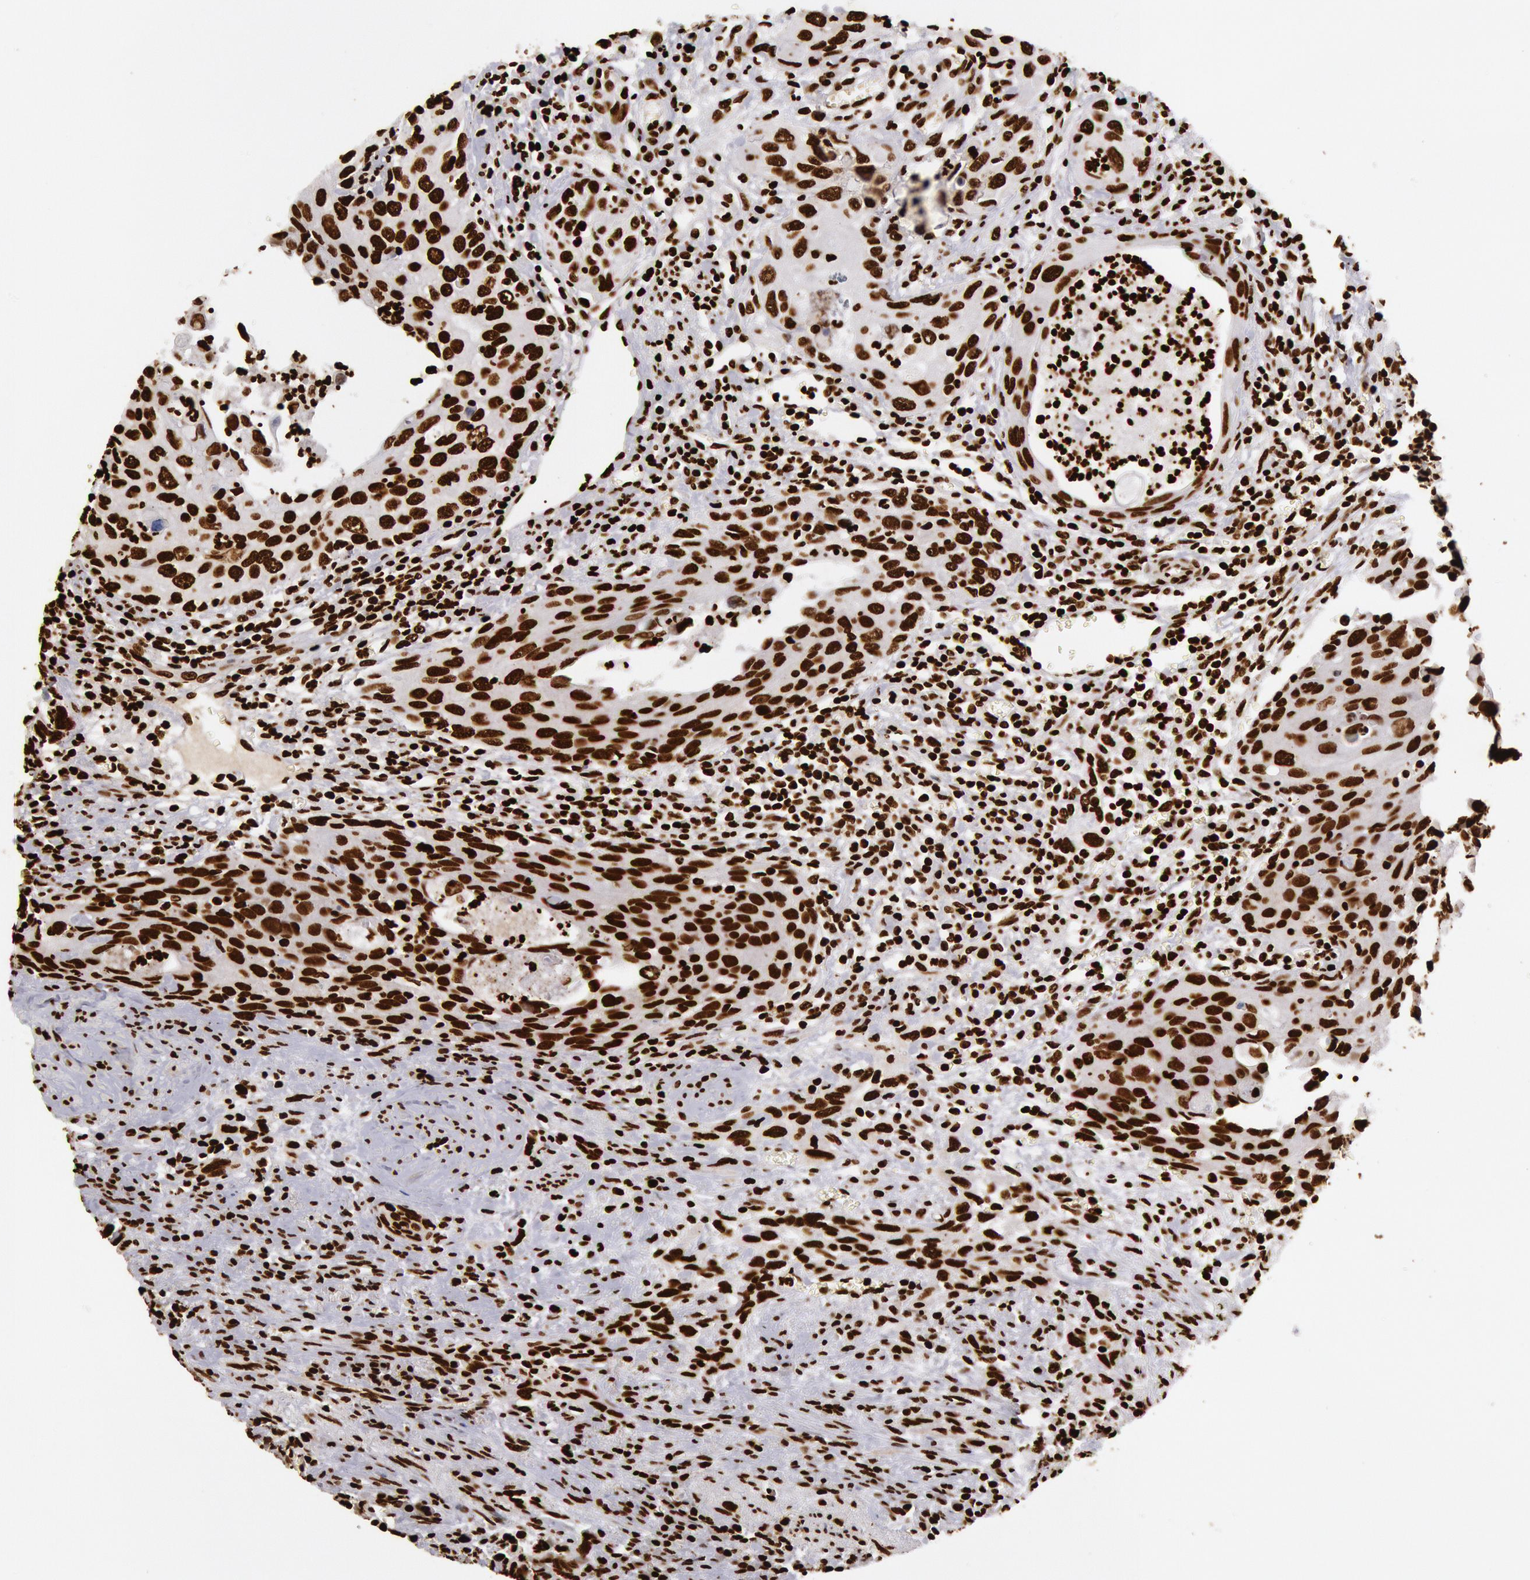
{"staining": {"intensity": "strong", "quantity": ">75%", "location": "nuclear"}, "tissue": "urothelial cancer", "cell_type": "Tumor cells", "image_type": "cancer", "snomed": [{"axis": "morphology", "description": "Urothelial carcinoma, High grade"}, {"axis": "topography", "description": "Urinary bladder"}], "caption": "High-power microscopy captured an IHC photomicrograph of urothelial cancer, revealing strong nuclear positivity in about >75% of tumor cells. Immunohistochemistry (ihc) stains the protein of interest in brown and the nuclei are stained blue.", "gene": "H3-4", "patient": {"sex": "male", "age": 71}}